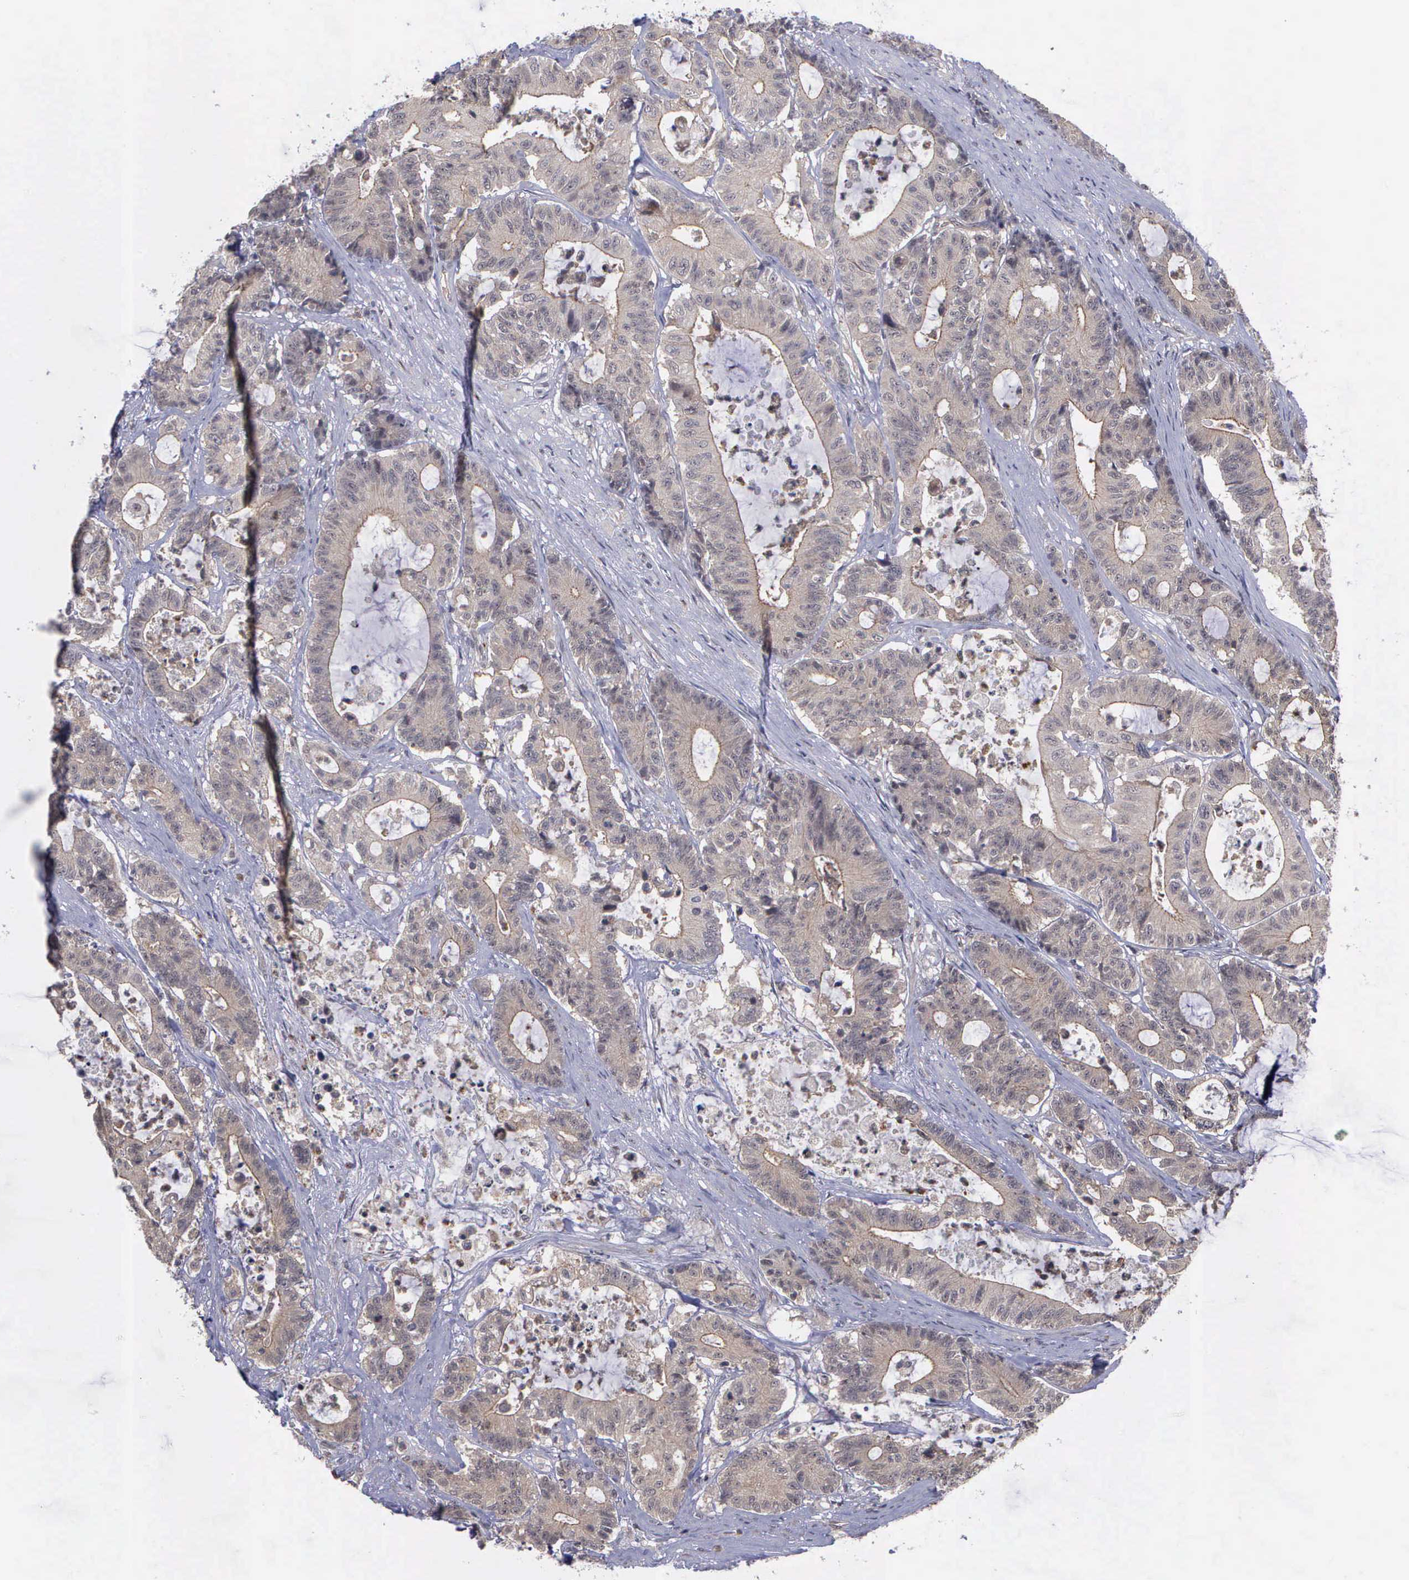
{"staining": {"intensity": "weak", "quantity": ">75%", "location": "cytoplasmic/membranous"}, "tissue": "colorectal cancer", "cell_type": "Tumor cells", "image_type": "cancer", "snomed": [{"axis": "morphology", "description": "Adenocarcinoma, NOS"}, {"axis": "topography", "description": "Colon"}], "caption": "This image displays immunohistochemistry staining of colorectal adenocarcinoma, with low weak cytoplasmic/membranous positivity in about >75% of tumor cells.", "gene": "MAP3K9", "patient": {"sex": "female", "age": 84}}